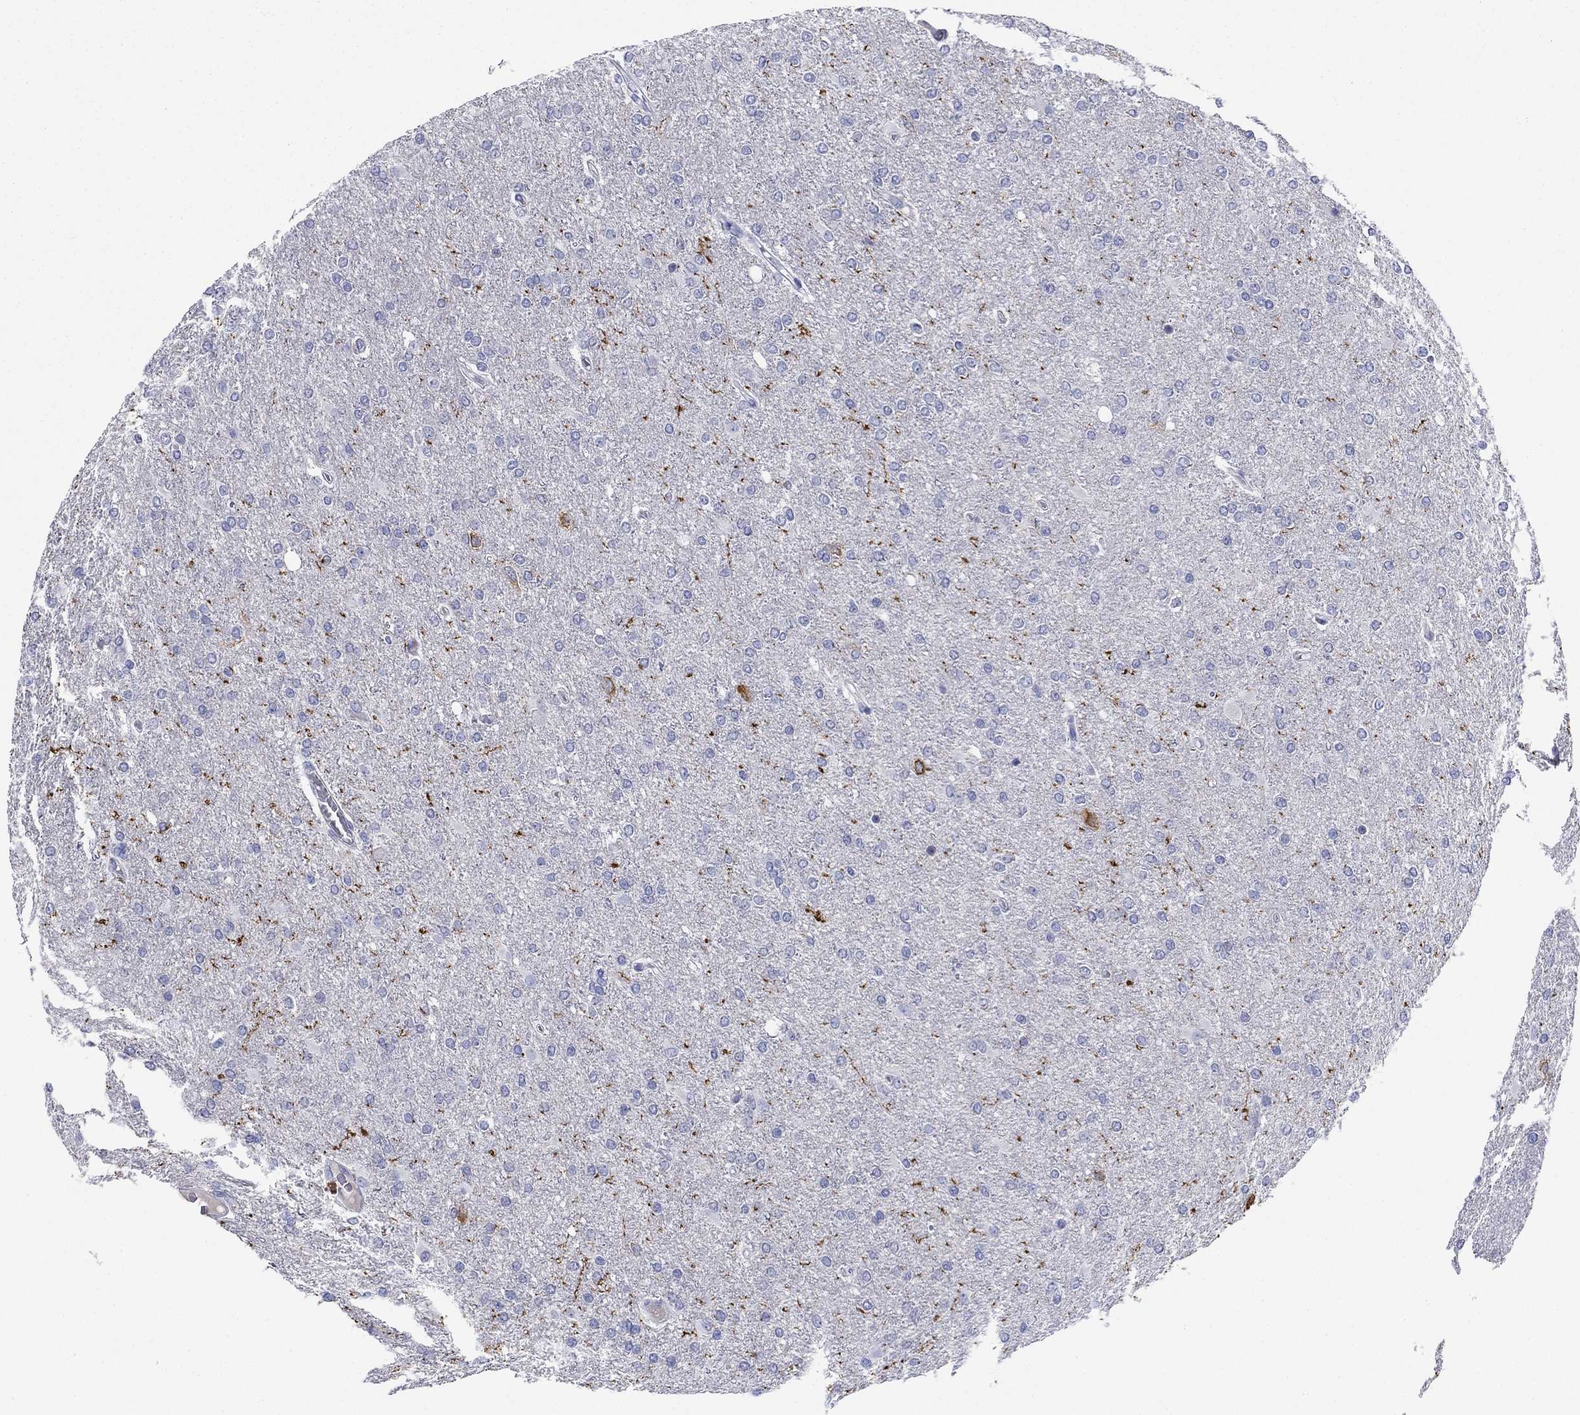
{"staining": {"intensity": "strong", "quantity": "<25%", "location": "cytoplasmic/membranous"}, "tissue": "glioma", "cell_type": "Tumor cells", "image_type": "cancer", "snomed": [{"axis": "morphology", "description": "Glioma, malignant, High grade"}, {"axis": "topography", "description": "Cerebral cortex"}], "caption": "High-magnification brightfield microscopy of glioma stained with DAB (brown) and counterstained with hematoxylin (blue). tumor cells exhibit strong cytoplasmic/membranous positivity is present in about<25% of cells.", "gene": "KCNH1", "patient": {"sex": "male", "age": 70}}